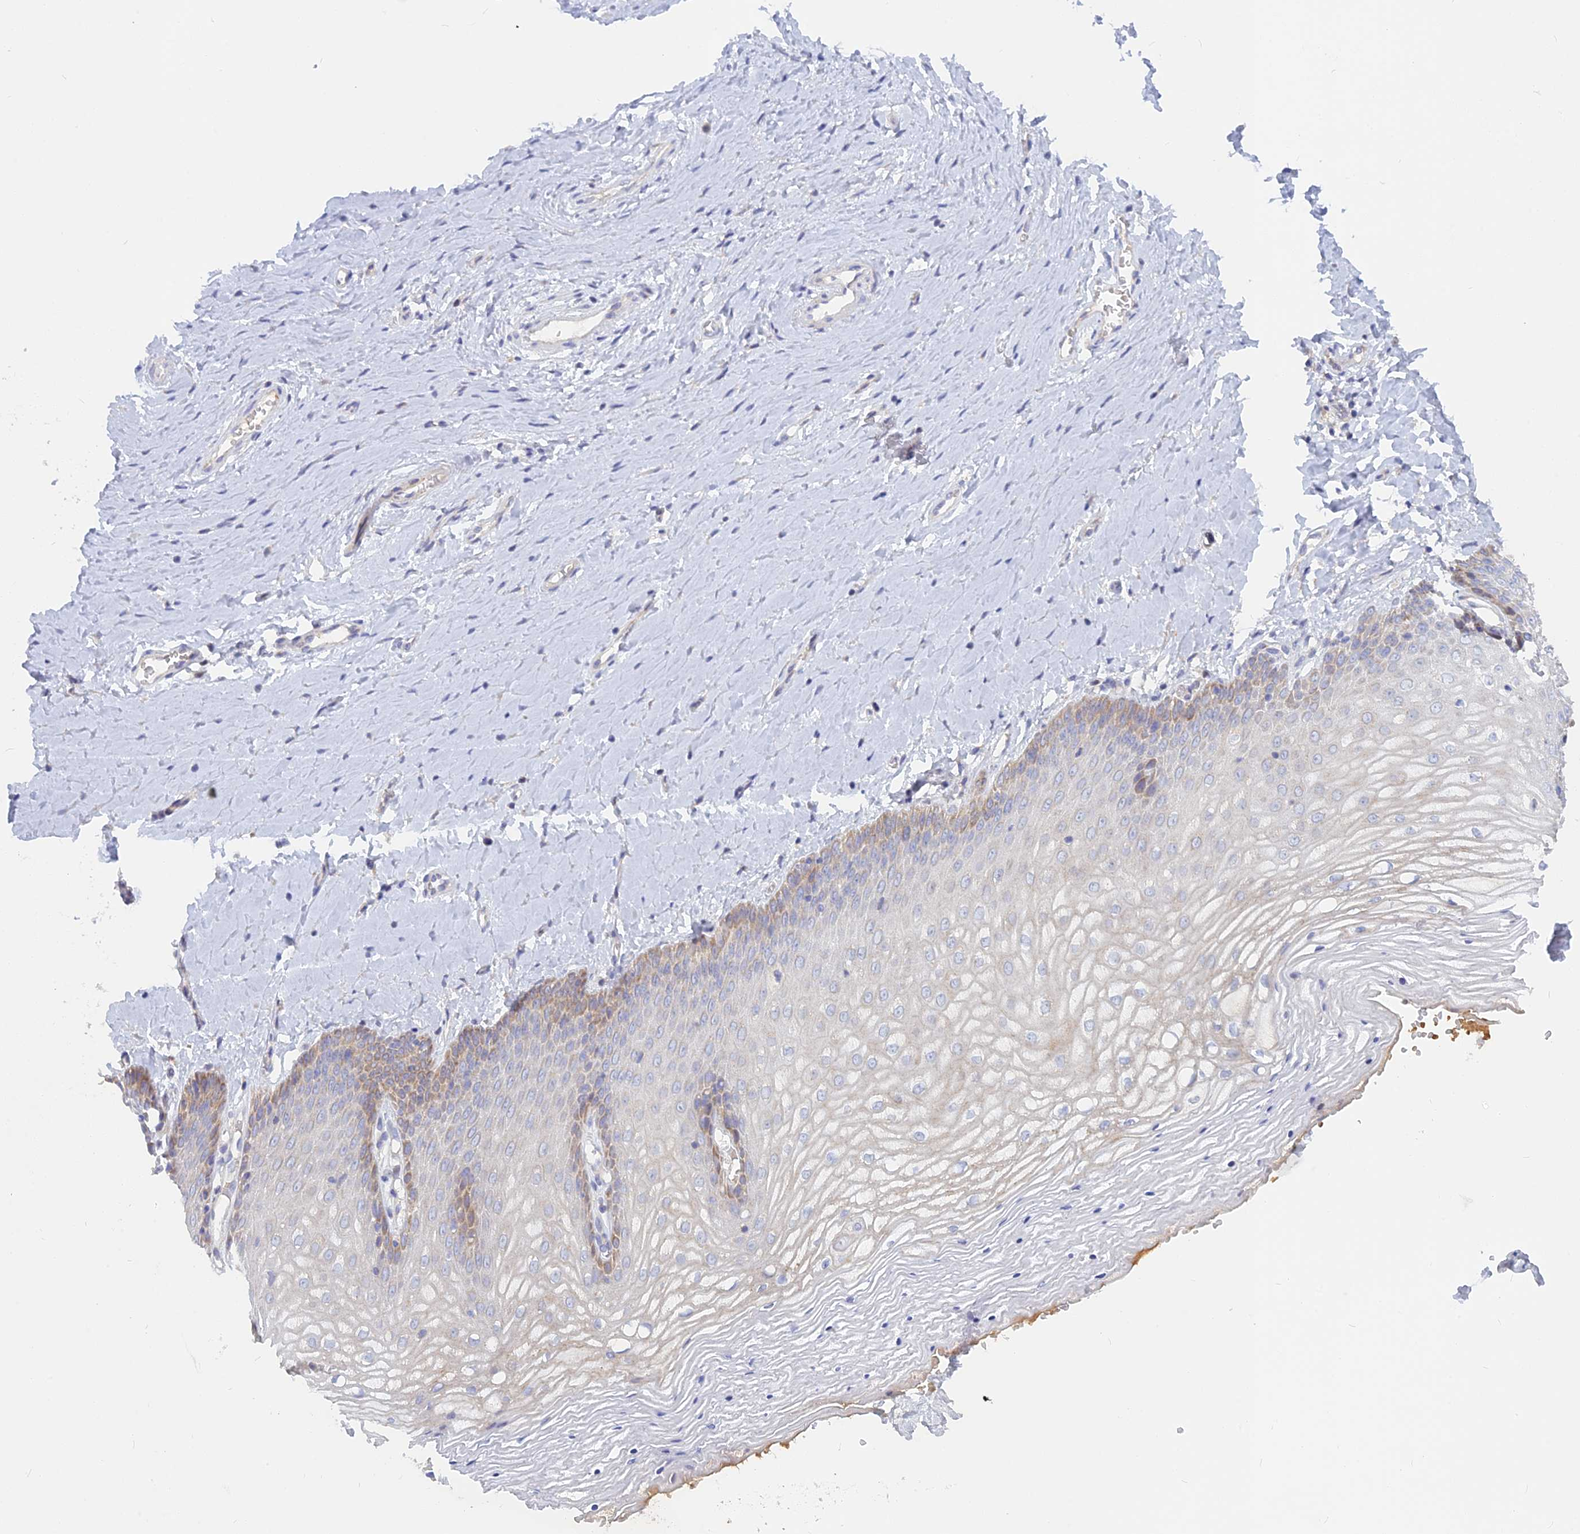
{"staining": {"intensity": "weak", "quantity": "25%-75%", "location": "cytoplasmic/membranous"}, "tissue": "vagina", "cell_type": "Squamous epithelial cells", "image_type": "normal", "snomed": [{"axis": "morphology", "description": "Normal tissue, NOS"}, {"axis": "topography", "description": "Vagina"}], "caption": "Immunohistochemical staining of normal vagina reveals weak cytoplasmic/membranous protein expression in about 25%-75% of squamous epithelial cells. Using DAB (3,3'-diaminobenzidine) (brown) and hematoxylin (blue) stains, captured at high magnification using brightfield microscopy.", "gene": "CACNA1B", "patient": {"sex": "female", "age": 65}}